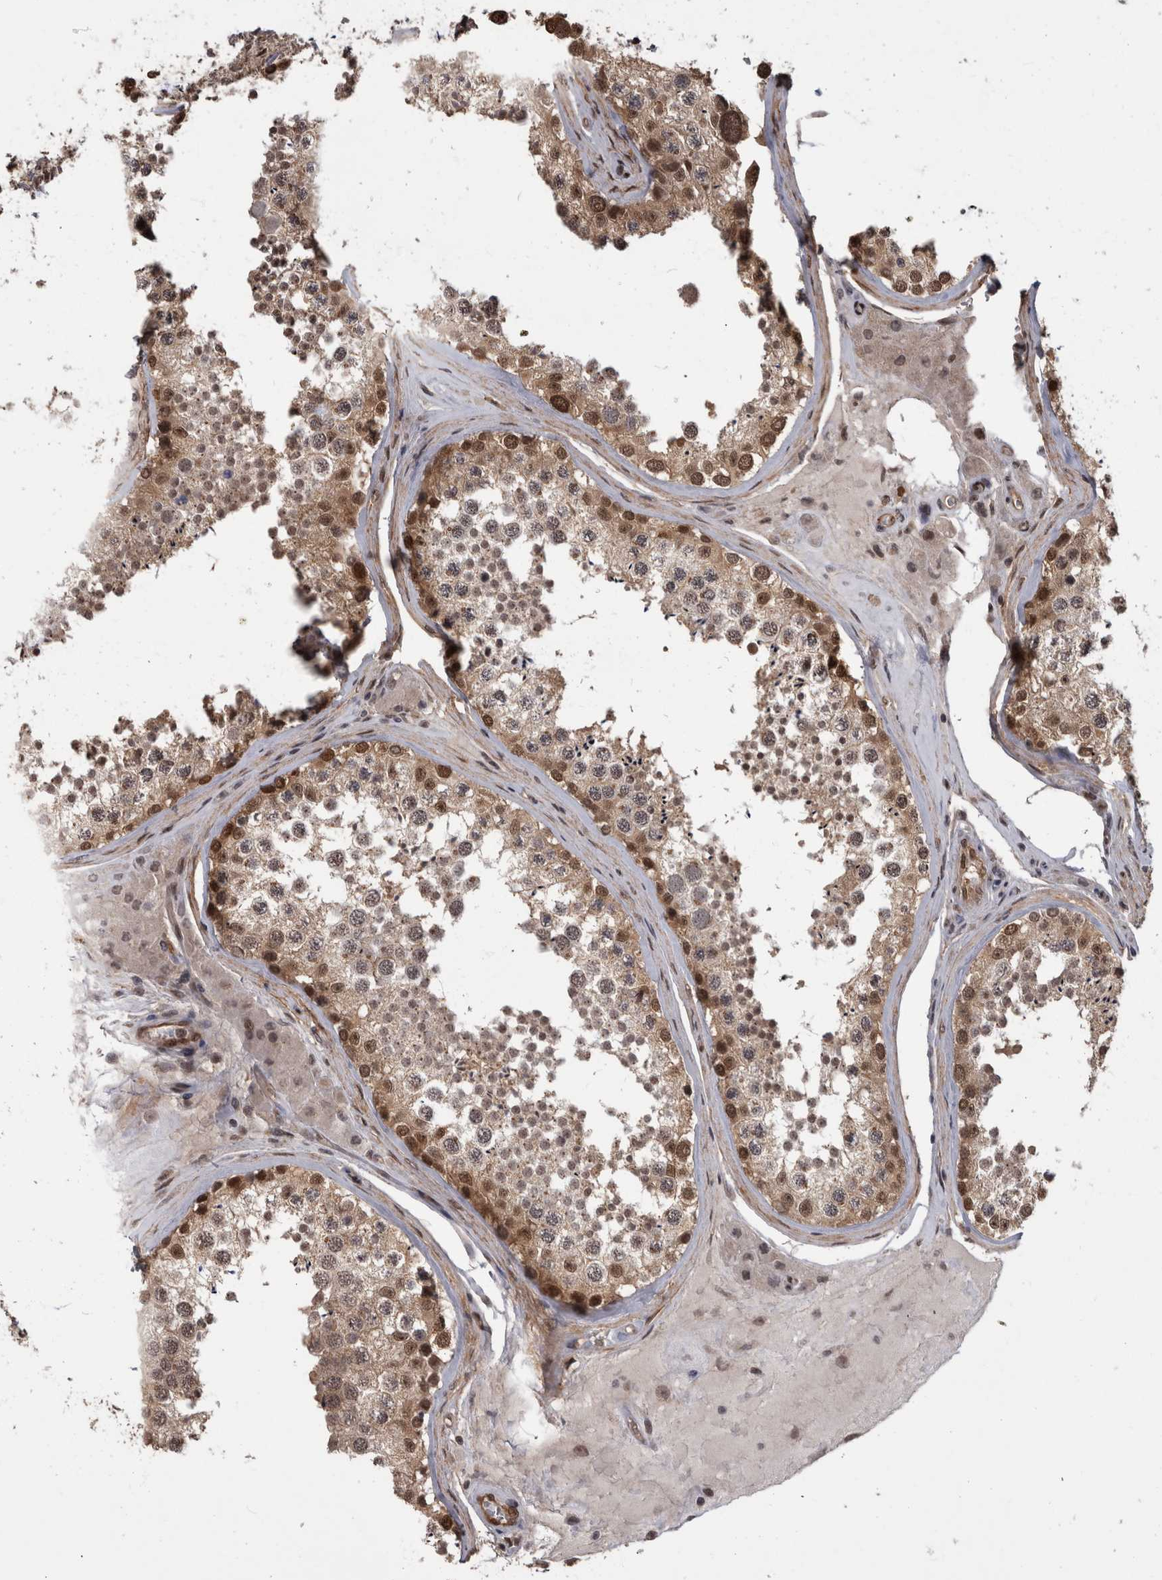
{"staining": {"intensity": "moderate", "quantity": ">75%", "location": "cytoplasmic/membranous,nuclear"}, "tissue": "testis", "cell_type": "Cells in seminiferous ducts", "image_type": "normal", "snomed": [{"axis": "morphology", "description": "Normal tissue, NOS"}, {"axis": "topography", "description": "Testis"}], "caption": "A brown stain shows moderate cytoplasmic/membranous,nuclear positivity of a protein in cells in seminiferous ducts of unremarkable human testis.", "gene": "AKT3", "patient": {"sex": "male", "age": 46}}